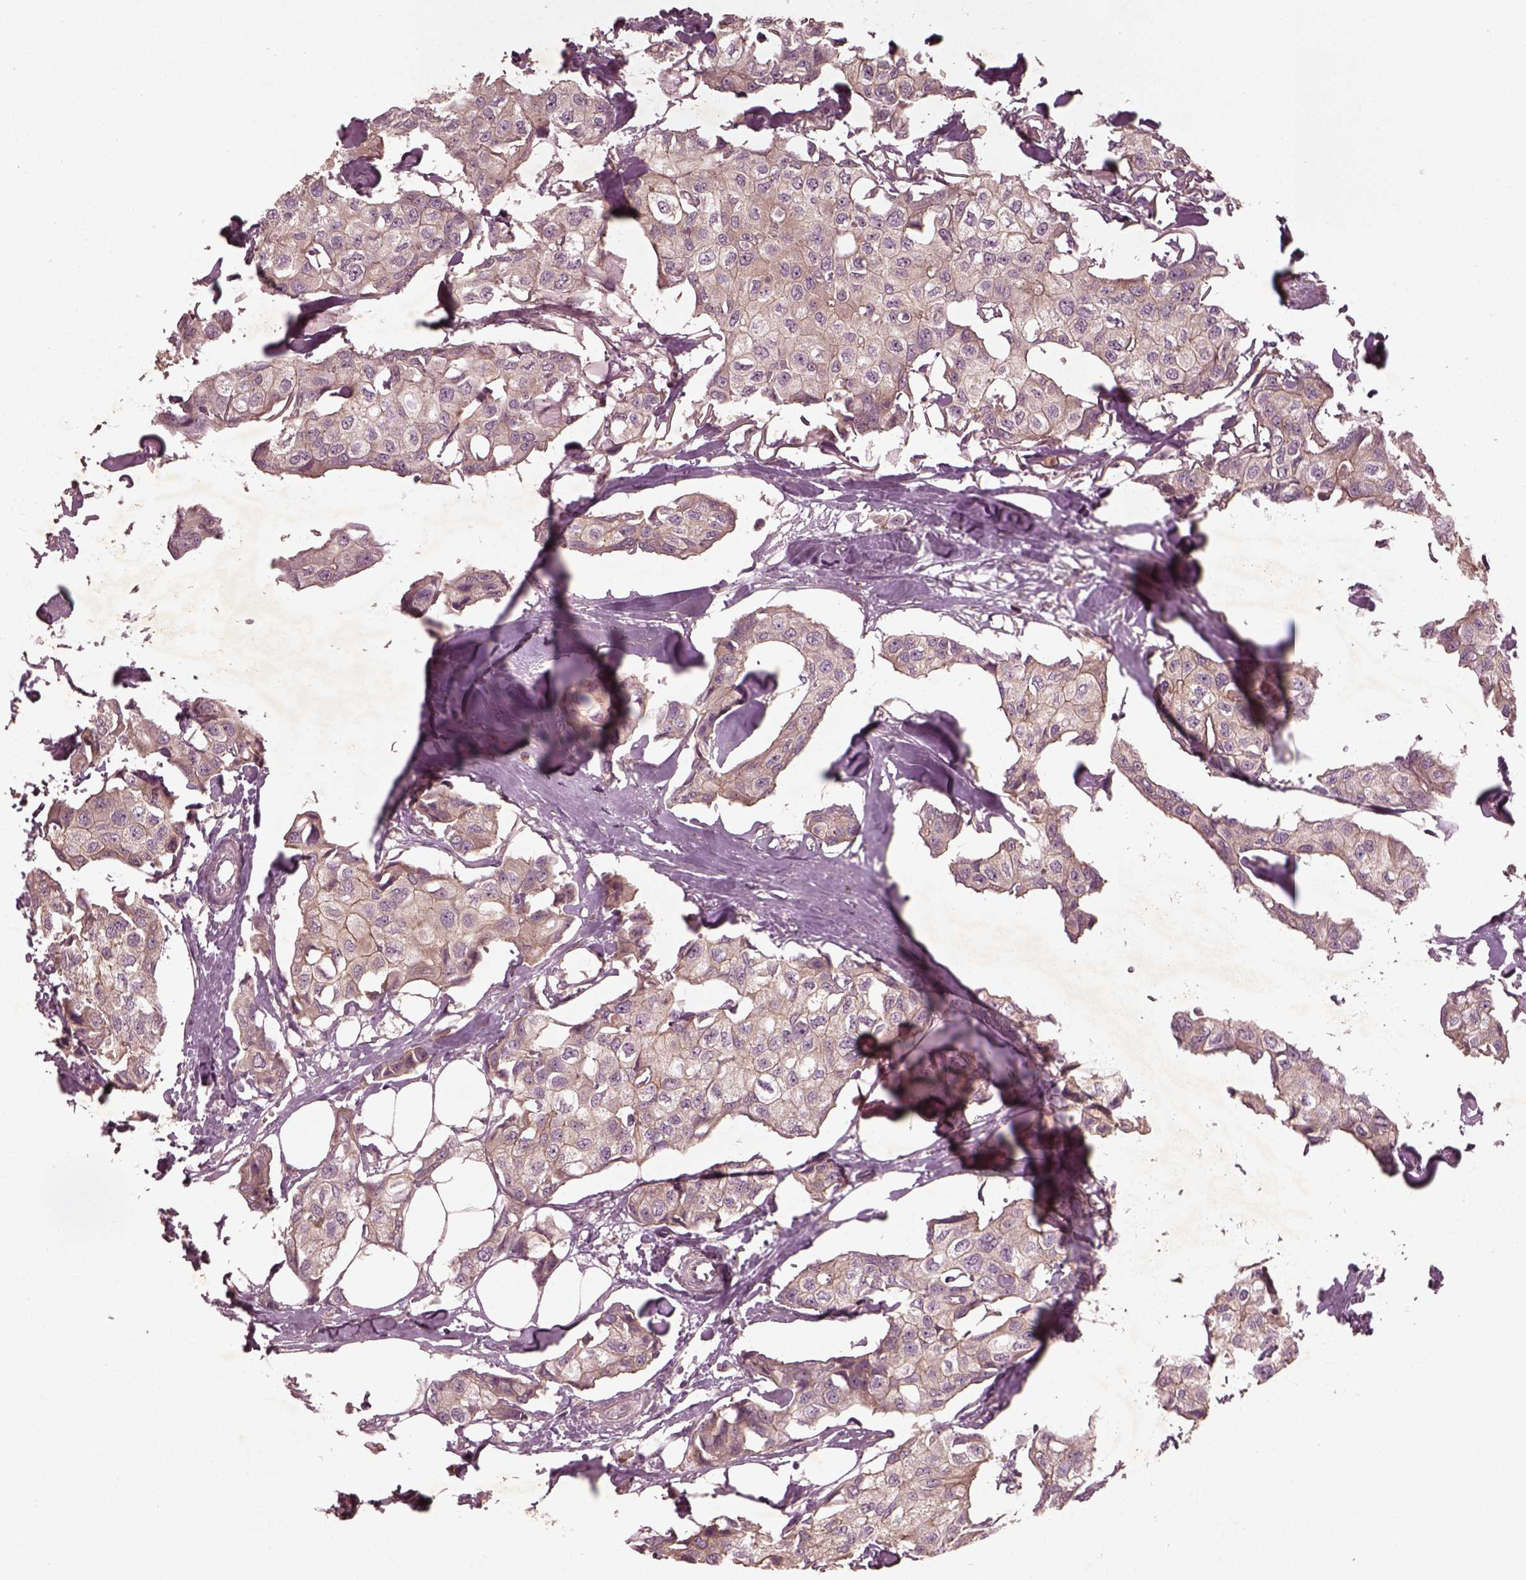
{"staining": {"intensity": "weak", "quantity": ">75%", "location": "cytoplasmic/membranous"}, "tissue": "breast cancer", "cell_type": "Tumor cells", "image_type": "cancer", "snomed": [{"axis": "morphology", "description": "Duct carcinoma"}, {"axis": "topography", "description": "Breast"}], "caption": "A low amount of weak cytoplasmic/membranous staining is identified in approximately >75% of tumor cells in breast cancer (infiltrating ductal carcinoma) tissue. Using DAB (3,3'-diaminobenzidine) (brown) and hematoxylin (blue) stains, captured at high magnification using brightfield microscopy.", "gene": "FAM234A", "patient": {"sex": "female", "age": 80}}